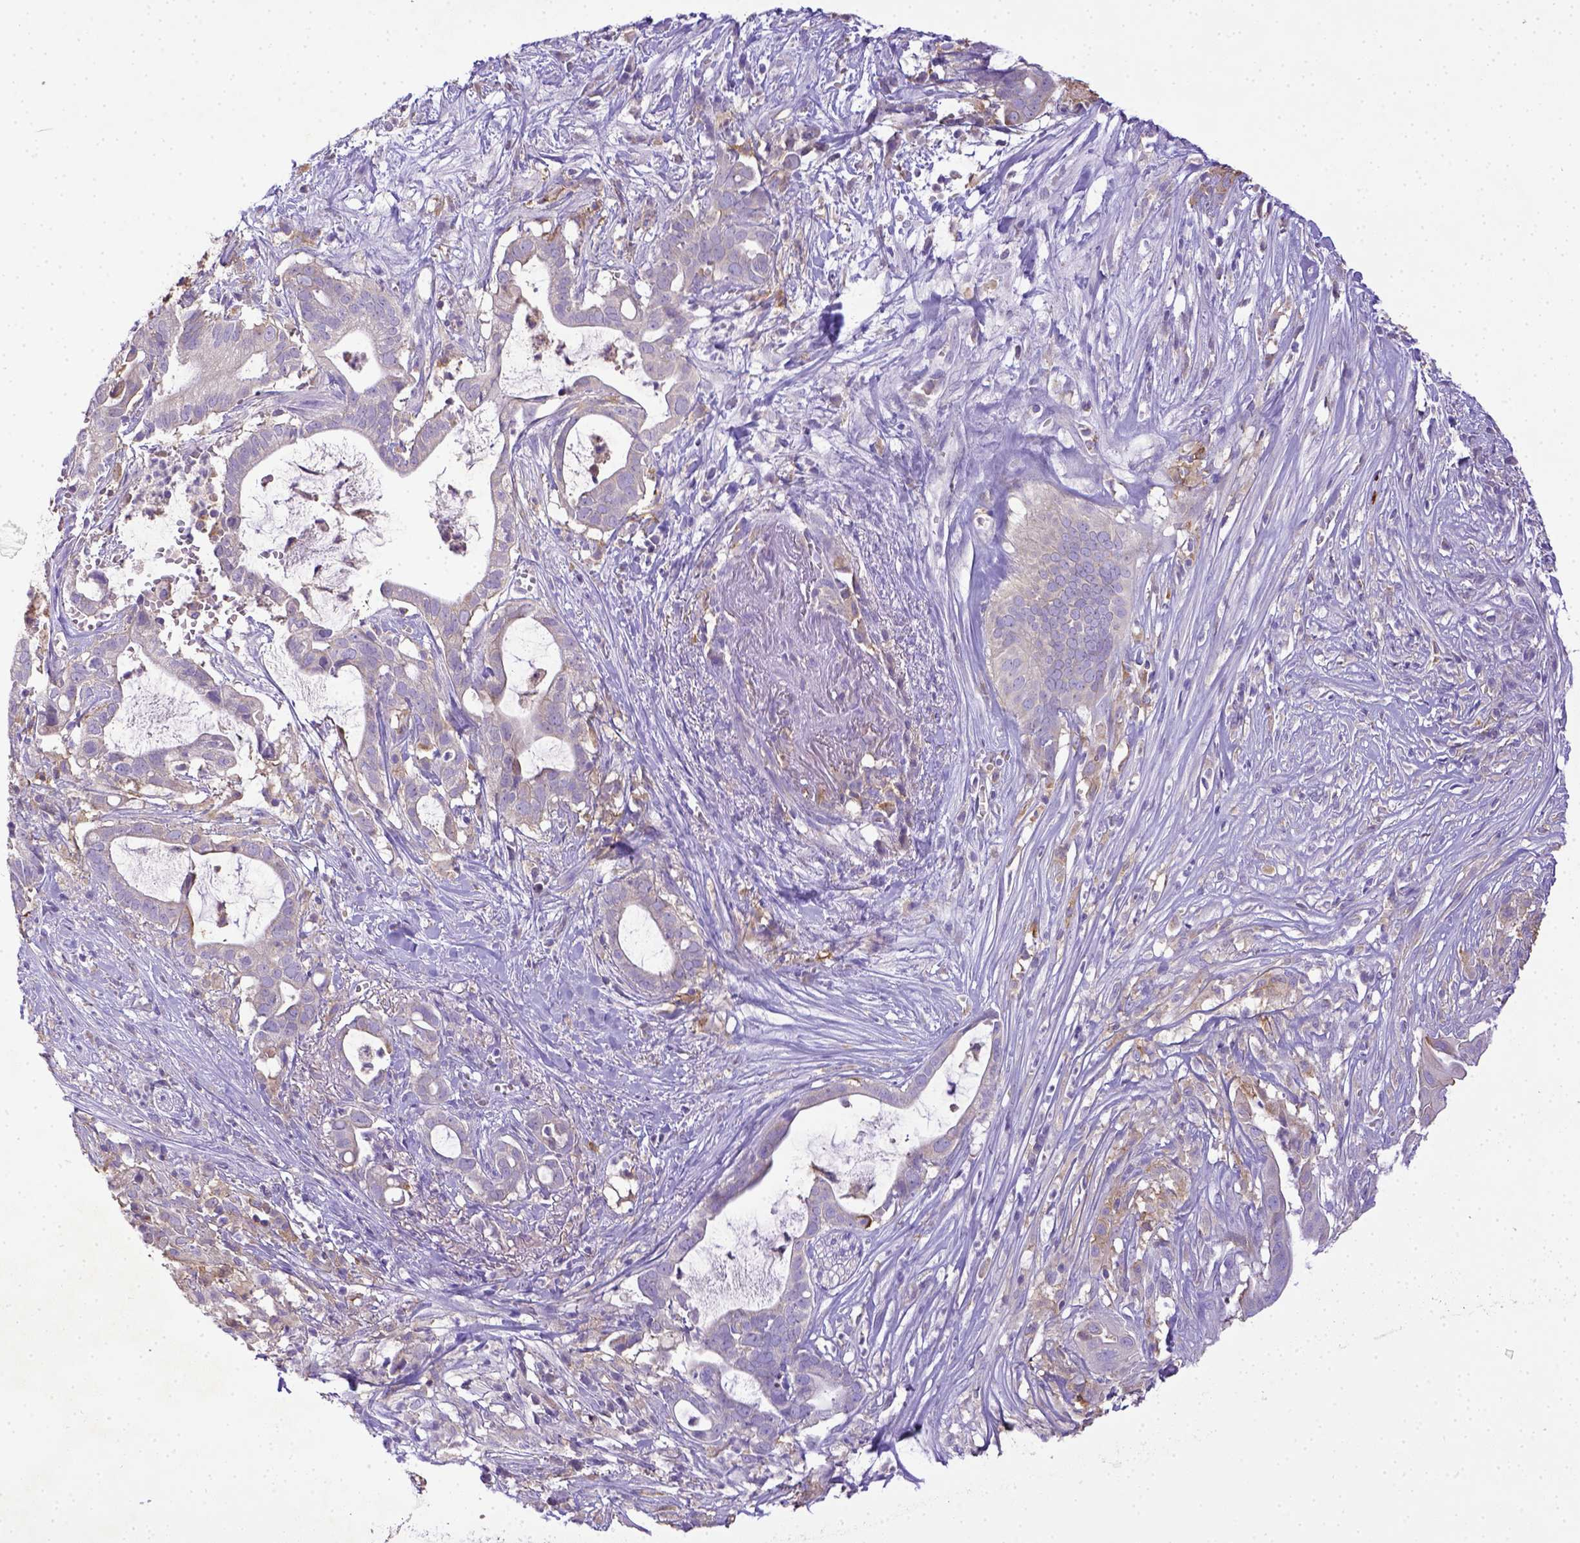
{"staining": {"intensity": "negative", "quantity": "none", "location": "none"}, "tissue": "pancreatic cancer", "cell_type": "Tumor cells", "image_type": "cancer", "snomed": [{"axis": "morphology", "description": "Adenocarcinoma, NOS"}, {"axis": "topography", "description": "Pancreas"}], "caption": "Tumor cells show no significant protein positivity in adenocarcinoma (pancreatic).", "gene": "CD40", "patient": {"sex": "male", "age": 61}}